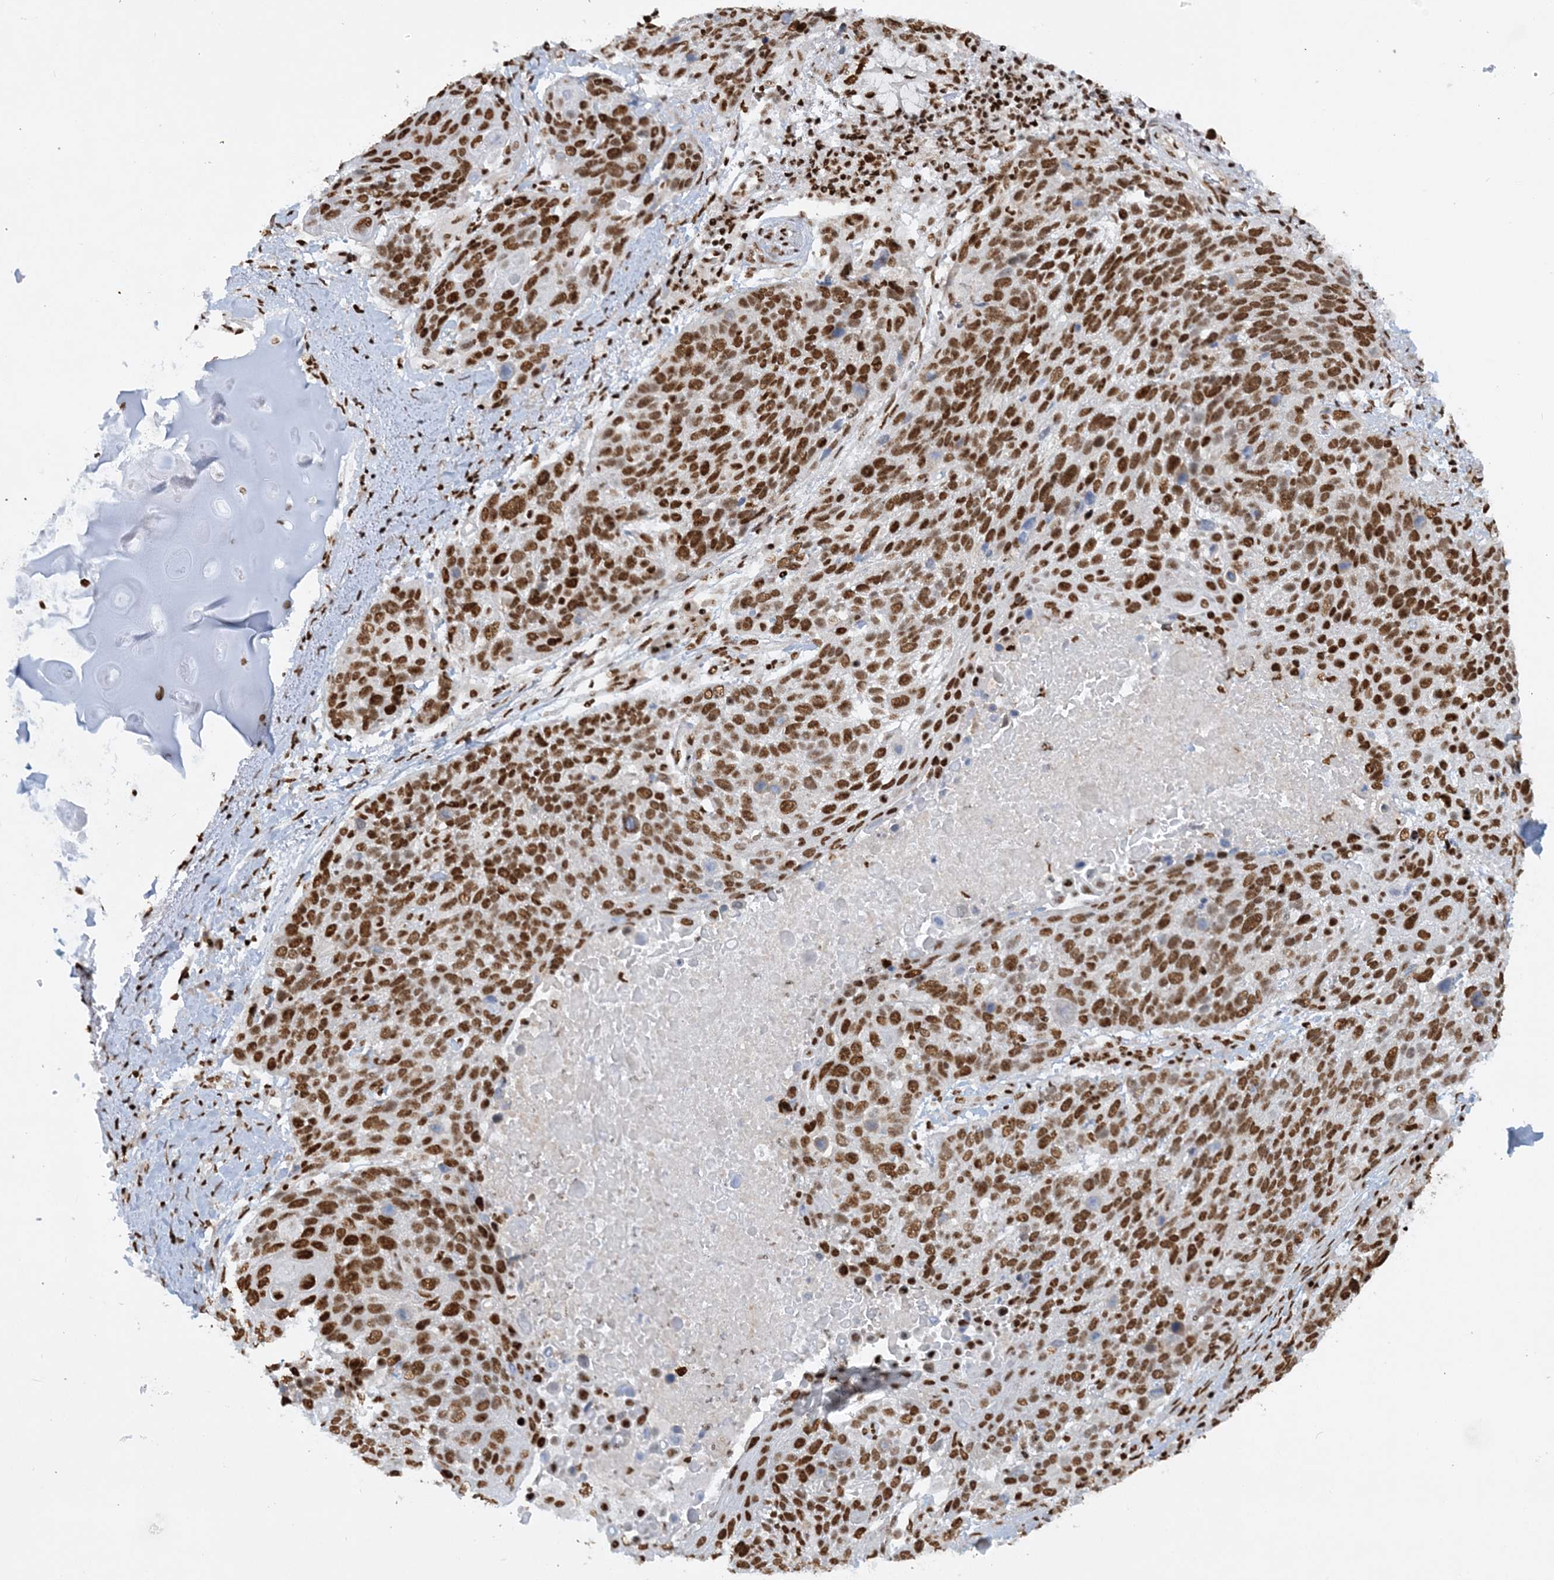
{"staining": {"intensity": "strong", "quantity": ">75%", "location": "nuclear"}, "tissue": "lung cancer", "cell_type": "Tumor cells", "image_type": "cancer", "snomed": [{"axis": "morphology", "description": "Squamous cell carcinoma, NOS"}, {"axis": "topography", "description": "Lung"}], "caption": "A high amount of strong nuclear expression is present in approximately >75% of tumor cells in lung cancer tissue.", "gene": "DELE1", "patient": {"sex": "male", "age": 66}}